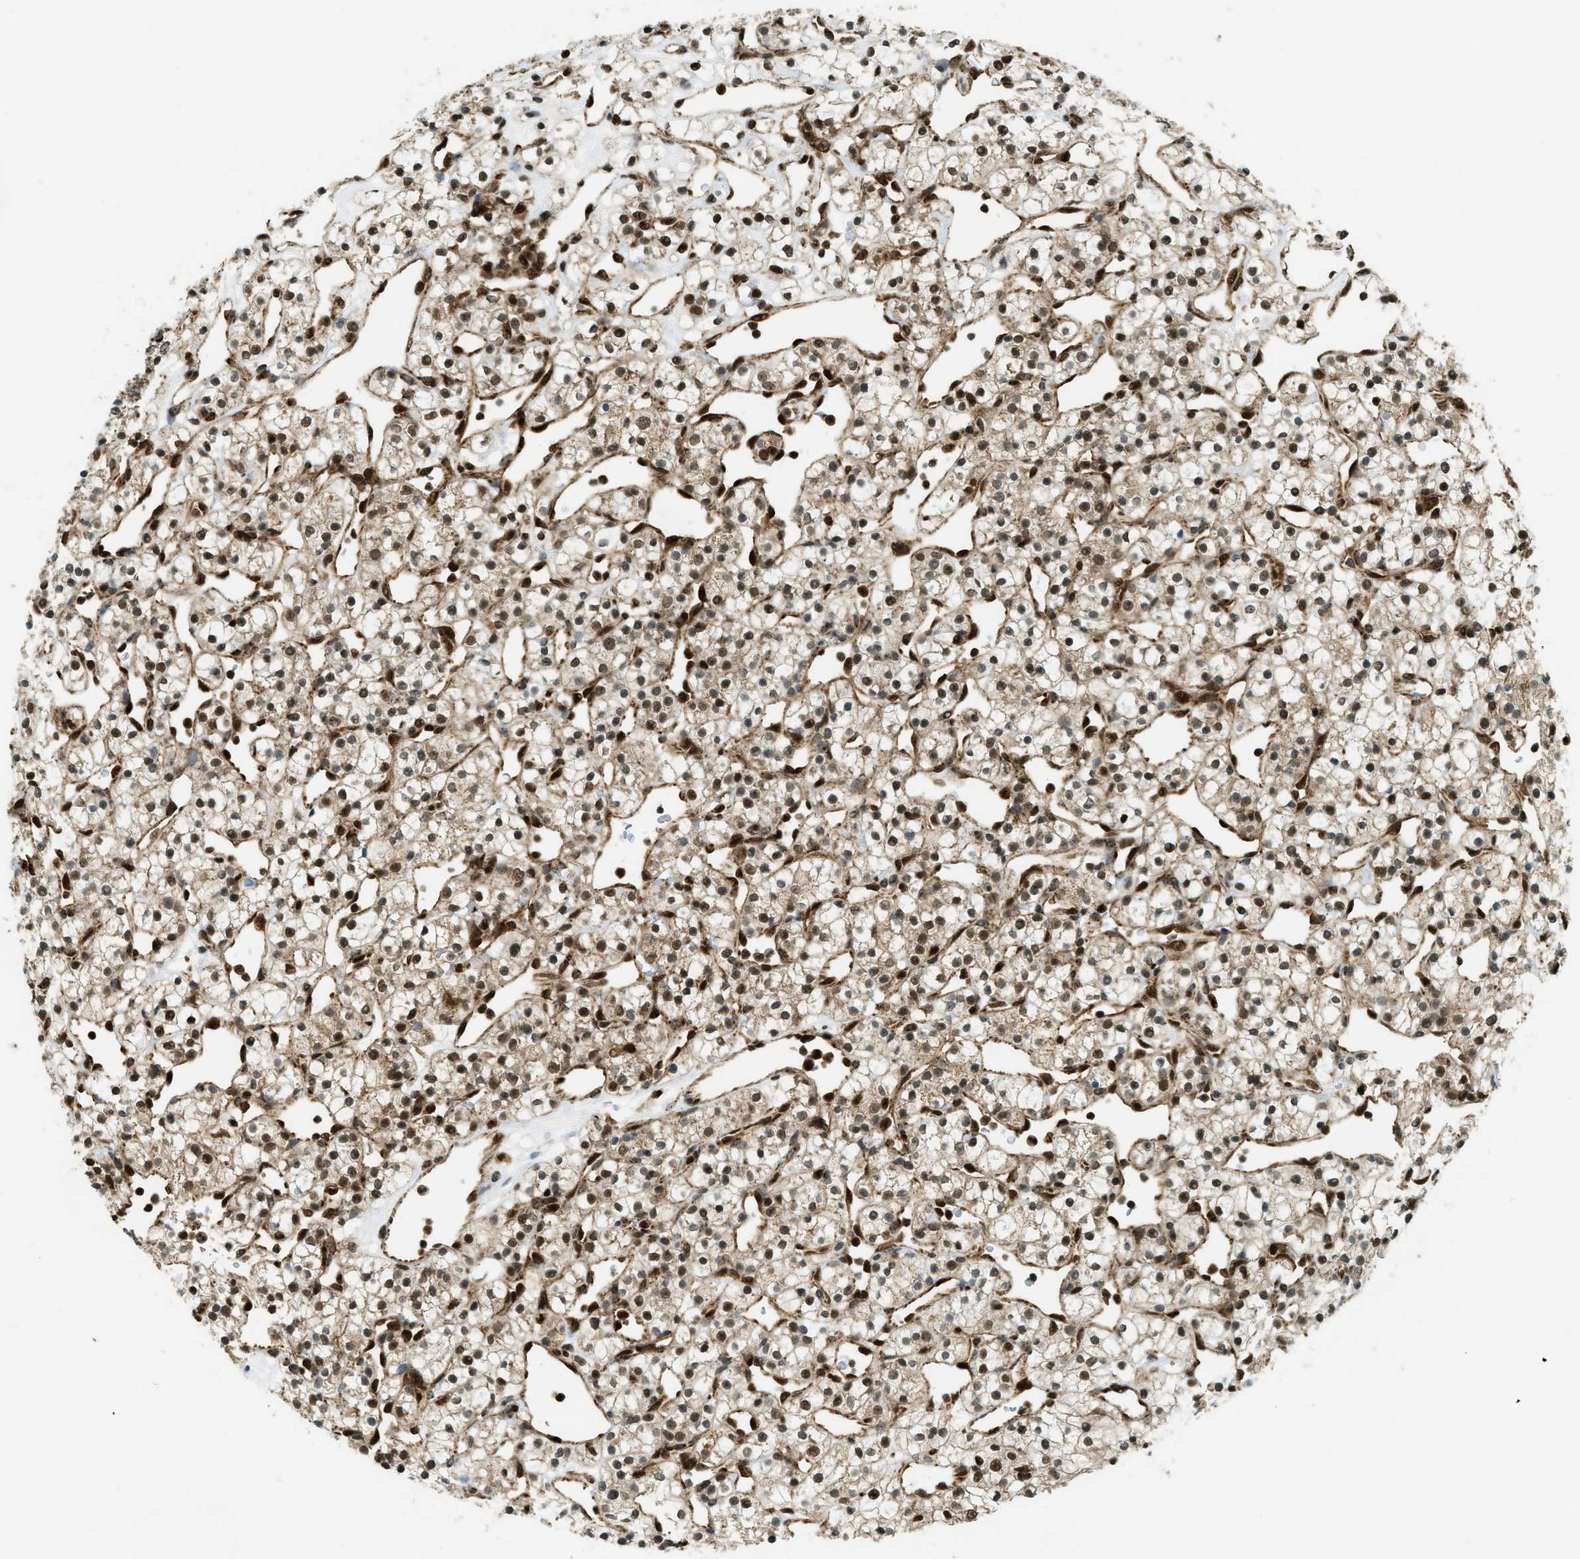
{"staining": {"intensity": "strong", "quantity": ">75%", "location": "nuclear"}, "tissue": "renal cancer", "cell_type": "Tumor cells", "image_type": "cancer", "snomed": [{"axis": "morphology", "description": "Adenocarcinoma, NOS"}, {"axis": "topography", "description": "Kidney"}], "caption": "About >75% of tumor cells in human renal cancer (adenocarcinoma) demonstrate strong nuclear protein positivity as visualized by brown immunohistochemical staining.", "gene": "TNPO1", "patient": {"sex": "female", "age": 60}}